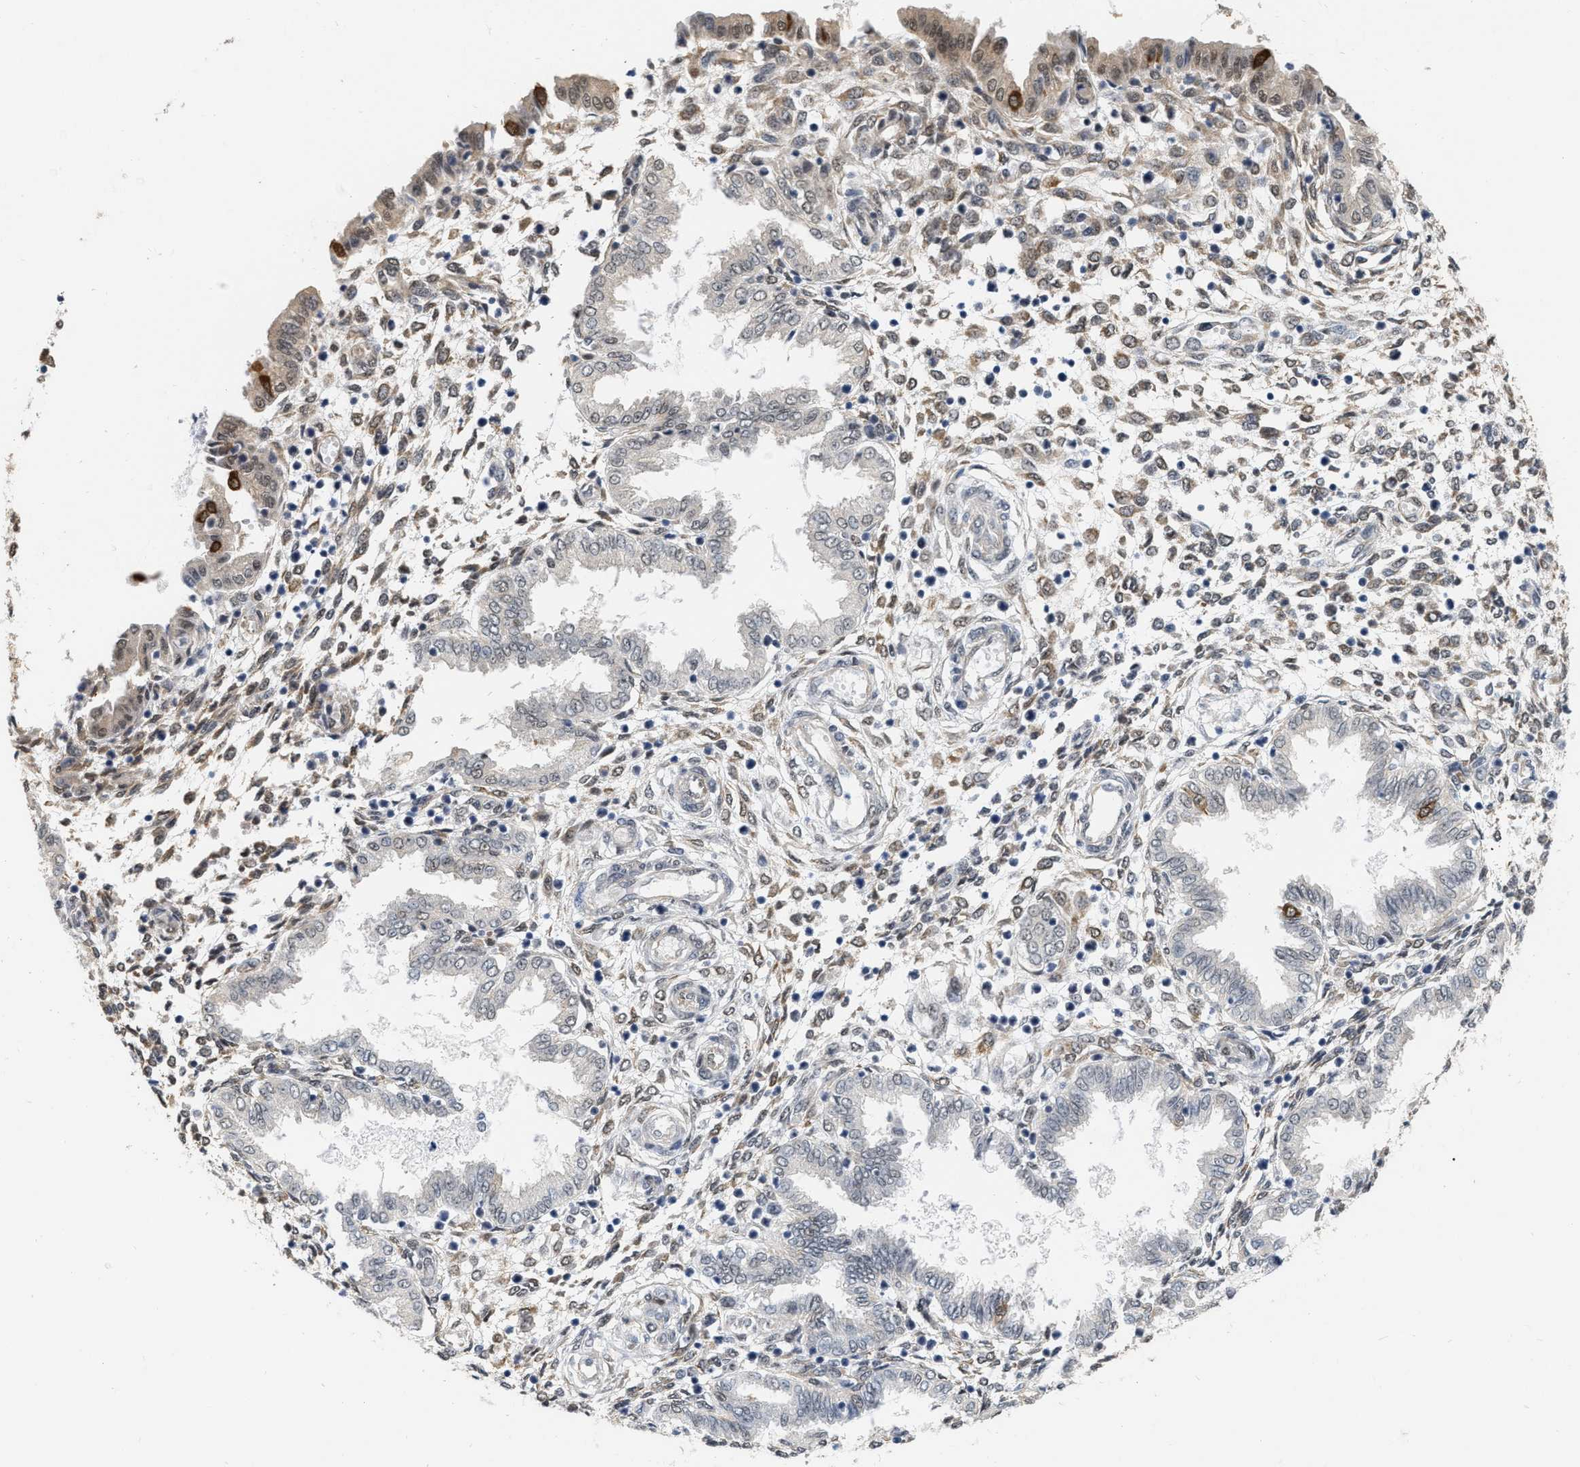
{"staining": {"intensity": "negative", "quantity": "none", "location": "none"}, "tissue": "endometrium", "cell_type": "Cells in endometrial stroma", "image_type": "normal", "snomed": [{"axis": "morphology", "description": "Normal tissue, NOS"}, {"axis": "topography", "description": "Endometrium"}], "caption": "The immunohistochemistry (IHC) image has no significant expression in cells in endometrial stroma of endometrium. (DAB immunohistochemistry, high magnification).", "gene": "RUVBL1", "patient": {"sex": "female", "age": 33}}